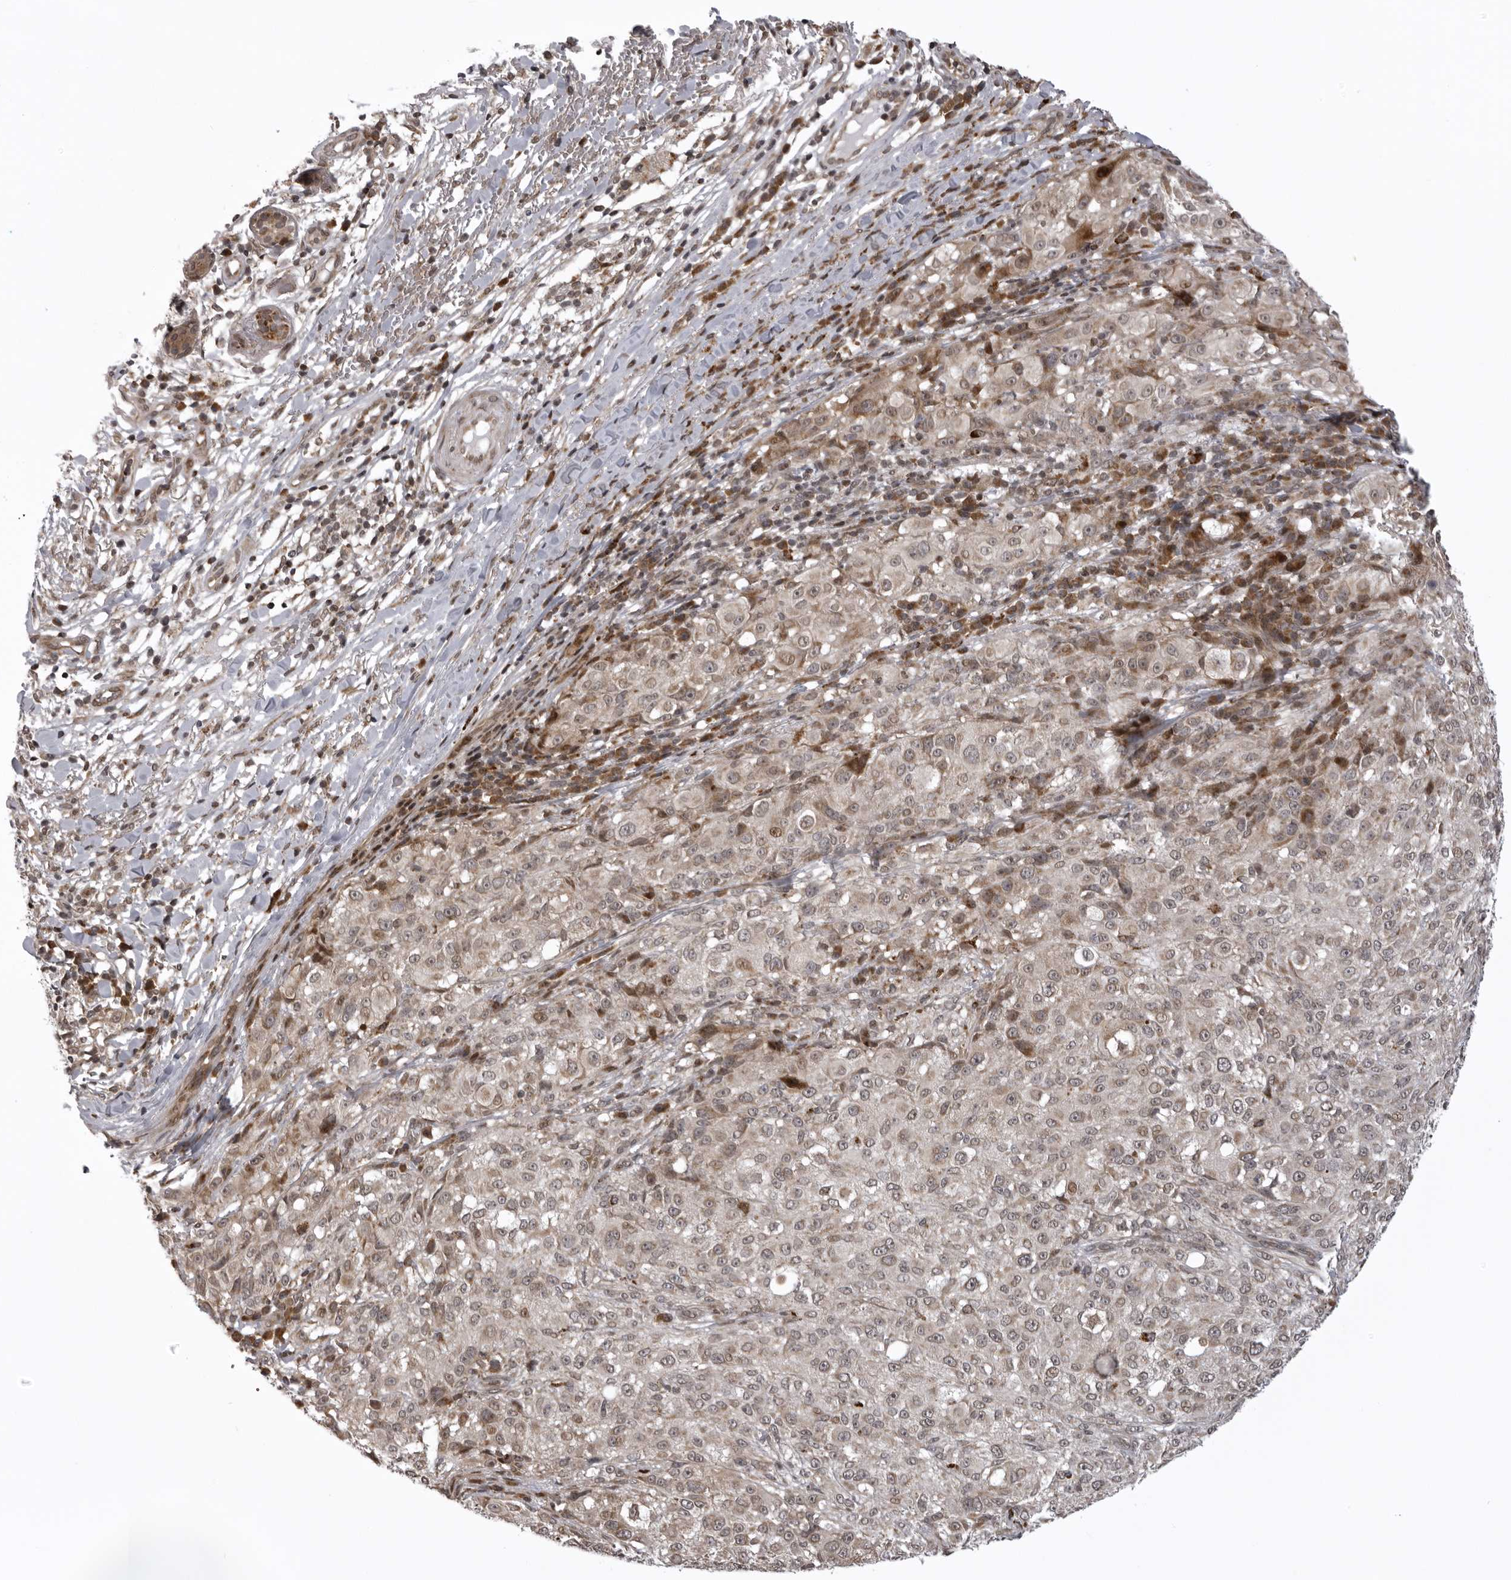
{"staining": {"intensity": "weak", "quantity": "25%-75%", "location": "cytoplasmic/membranous,nuclear"}, "tissue": "melanoma", "cell_type": "Tumor cells", "image_type": "cancer", "snomed": [{"axis": "morphology", "description": "Necrosis, NOS"}, {"axis": "morphology", "description": "Malignant melanoma, NOS"}, {"axis": "topography", "description": "Skin"}], "caption": "Immunohistochemistry (IHC) photomicrograph of neoplastic tissue: human melanoma stained using immunohistochemistry (IHC) demonstrates low levels of weak protein expression localized specifically in the cytoplasmic/membranous and nuclear of tumor cells, appearing as a cytoplasmic/membranous and nuclear brown color.", "gene": "C1orf109", "patient": {"sex": "female", "age": 87}}